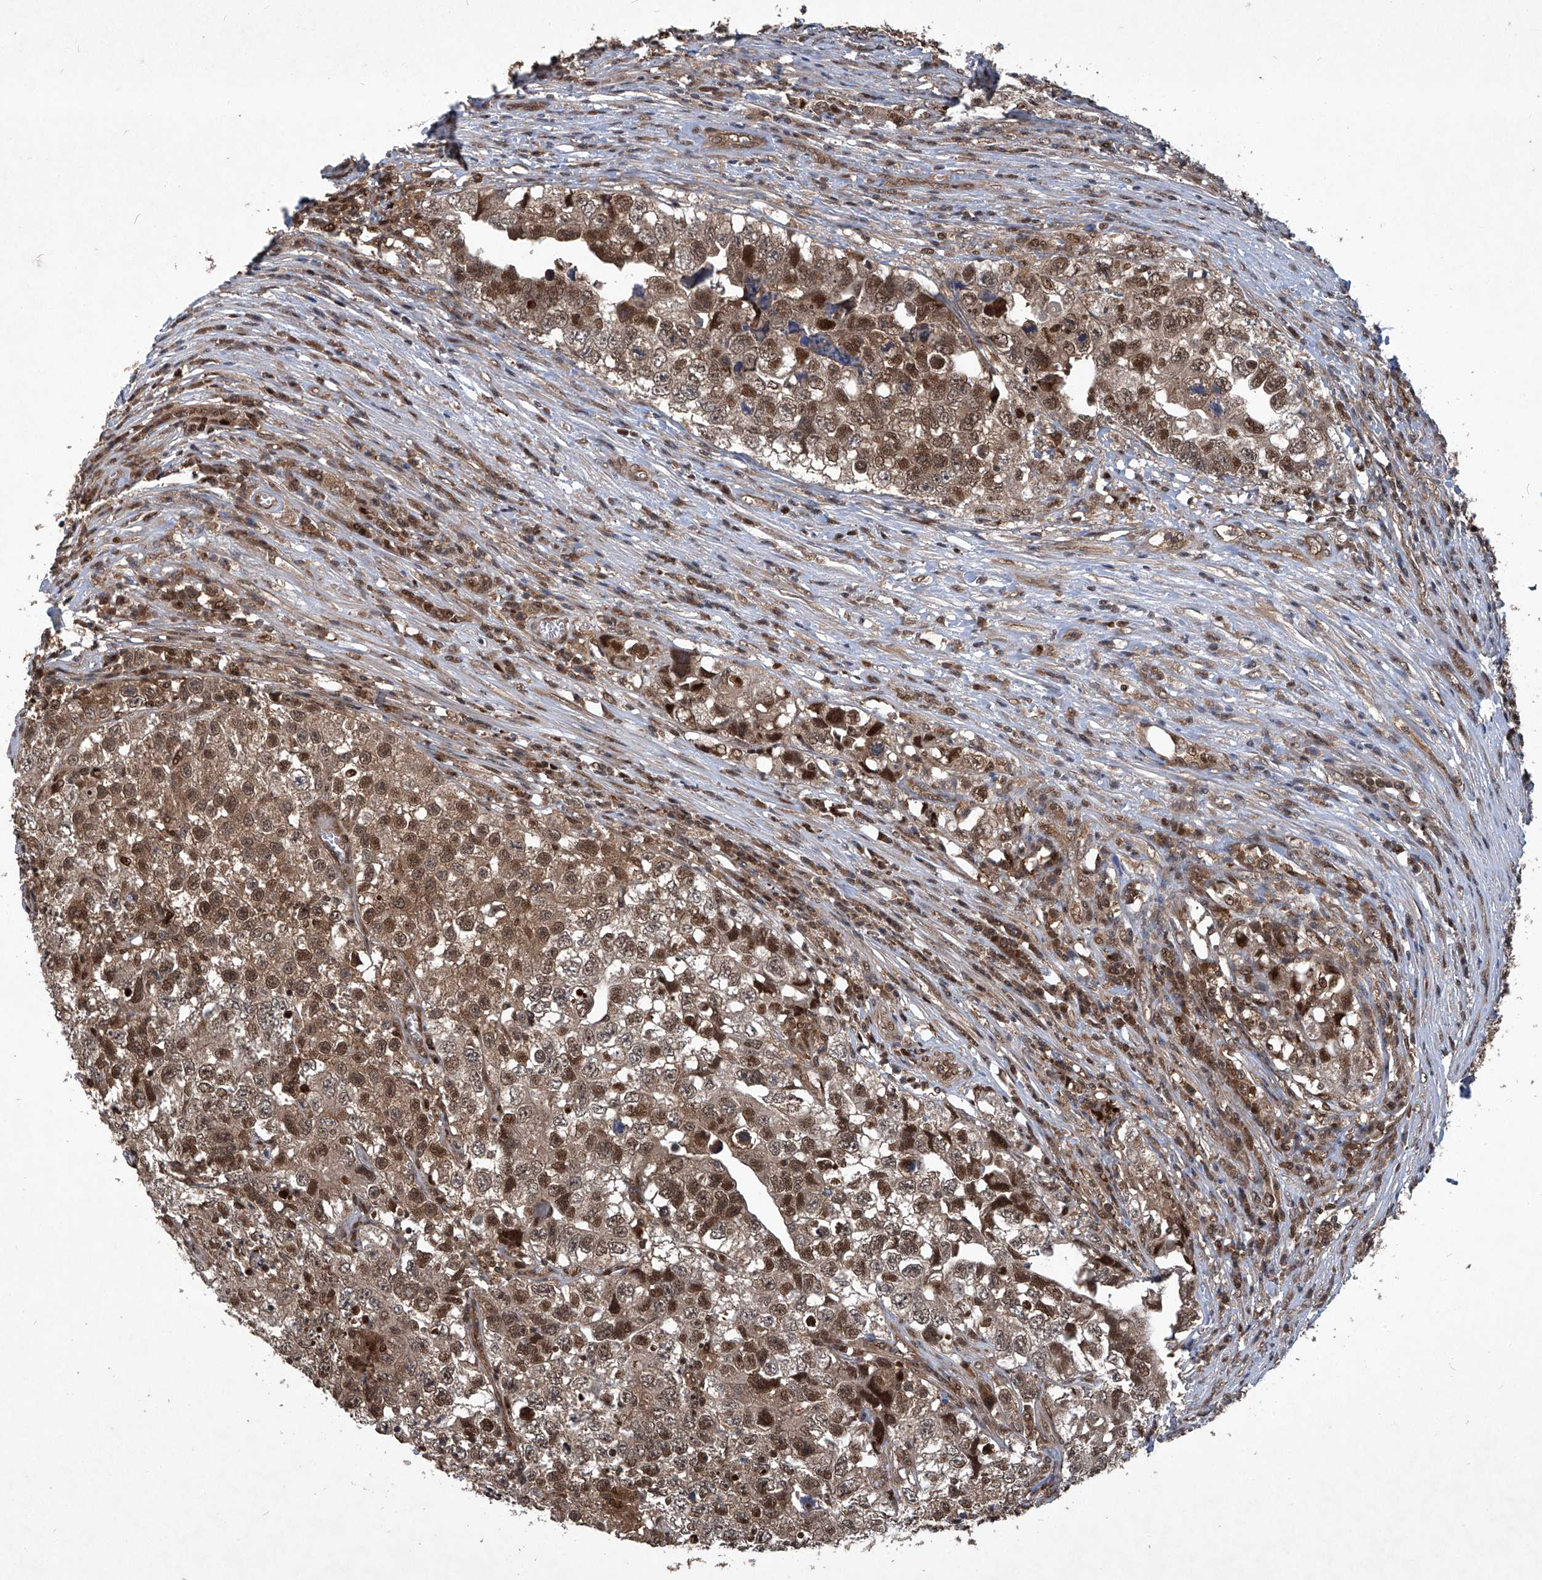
{"staining": {"intensity": "strong", "quantity": ">75%", "location": "cytoplasmic/membranous,nuclear"}, "tissue": "testis cancer", "cell_type": "Tumor cells", "image_type": "cancer", "snomed": [{"axis": "morphology", "description": "Seminoma, NOS"}, {"axis": "morphology", "description": "Carcinoma, Embryonal, NOS"}, {"axis": "topography", "description": "Testis"}], "caption": "Testis cancer (embryonal carcinoma) stained for a protein (brown) reveals strong cytoplasmic/membranous and nuclear positive positivity in about >75% of tumor cells.", "gene": "PSMB1", "patient": {"sex": "male", "age": 43}}